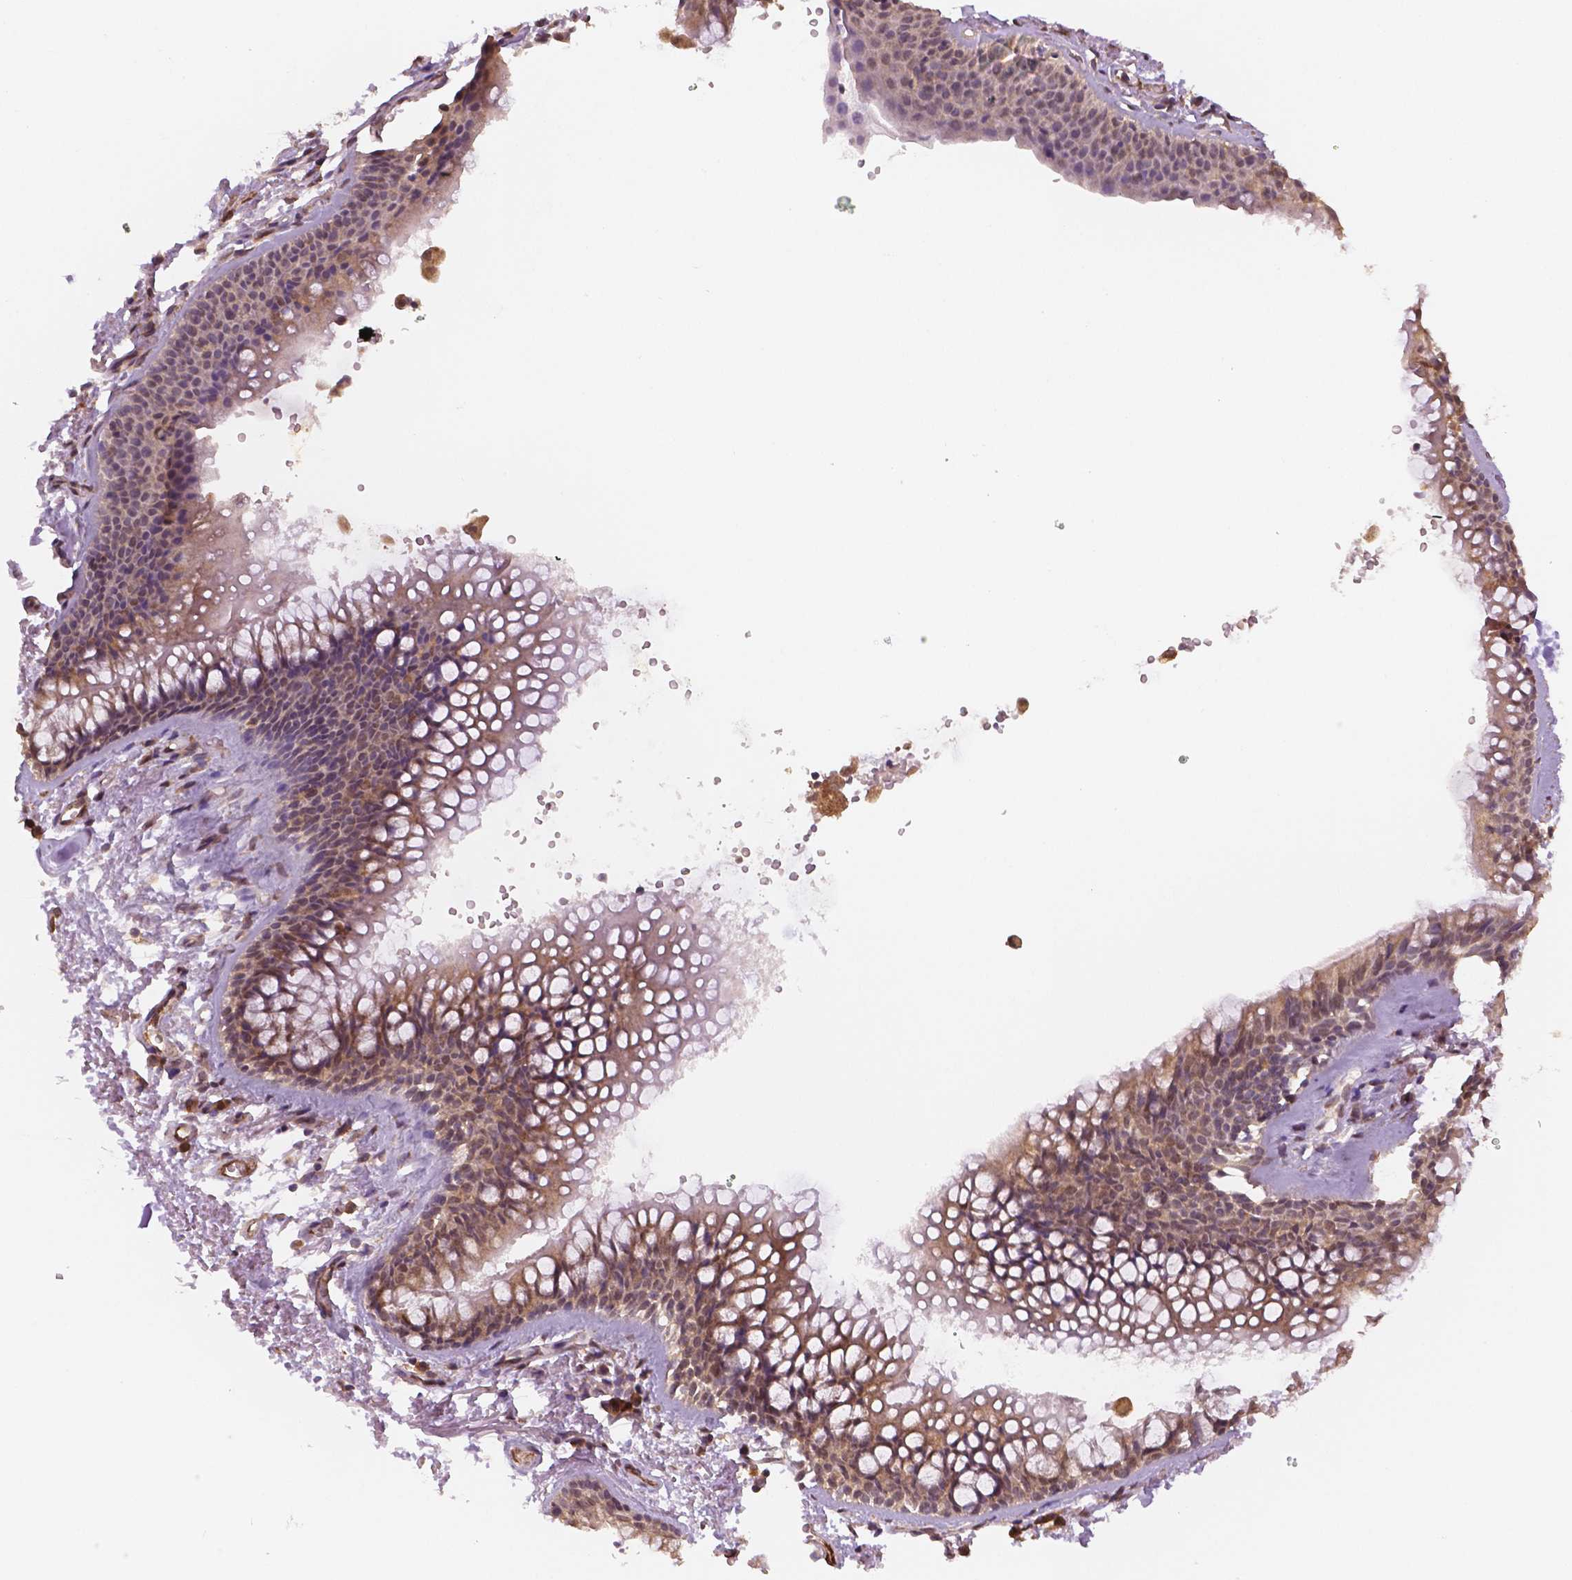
{"staining": {"intensity": "moderate", "quantity": ">75%", "location": "cytoplasmic/membranous,nuclear"}, "tissue": "soft tissue", "cell_type": "Fibroblasts", "image_type": "normal", "snomed": [{"axis": "morphology", "description": "Normal tissue, NOS"}, {"axis": "topography", "description": "Cartilage tissue"}, {"axis": "topography", "description": "Bronchus"}], "caption": "Immunohistochemical staining of normal soft tissue reveals moderate cytoplasmic/membranous,nuclear protein expression in about >75% of fibroblasts. (Stains: DAB (3,3'-diaminobenzidine) in brown, nuclei in blue, Microscopy: brightfield microscopy at high magnification).", "gene": "STAT3", "patient": {"sex": "female", "age": 79}}